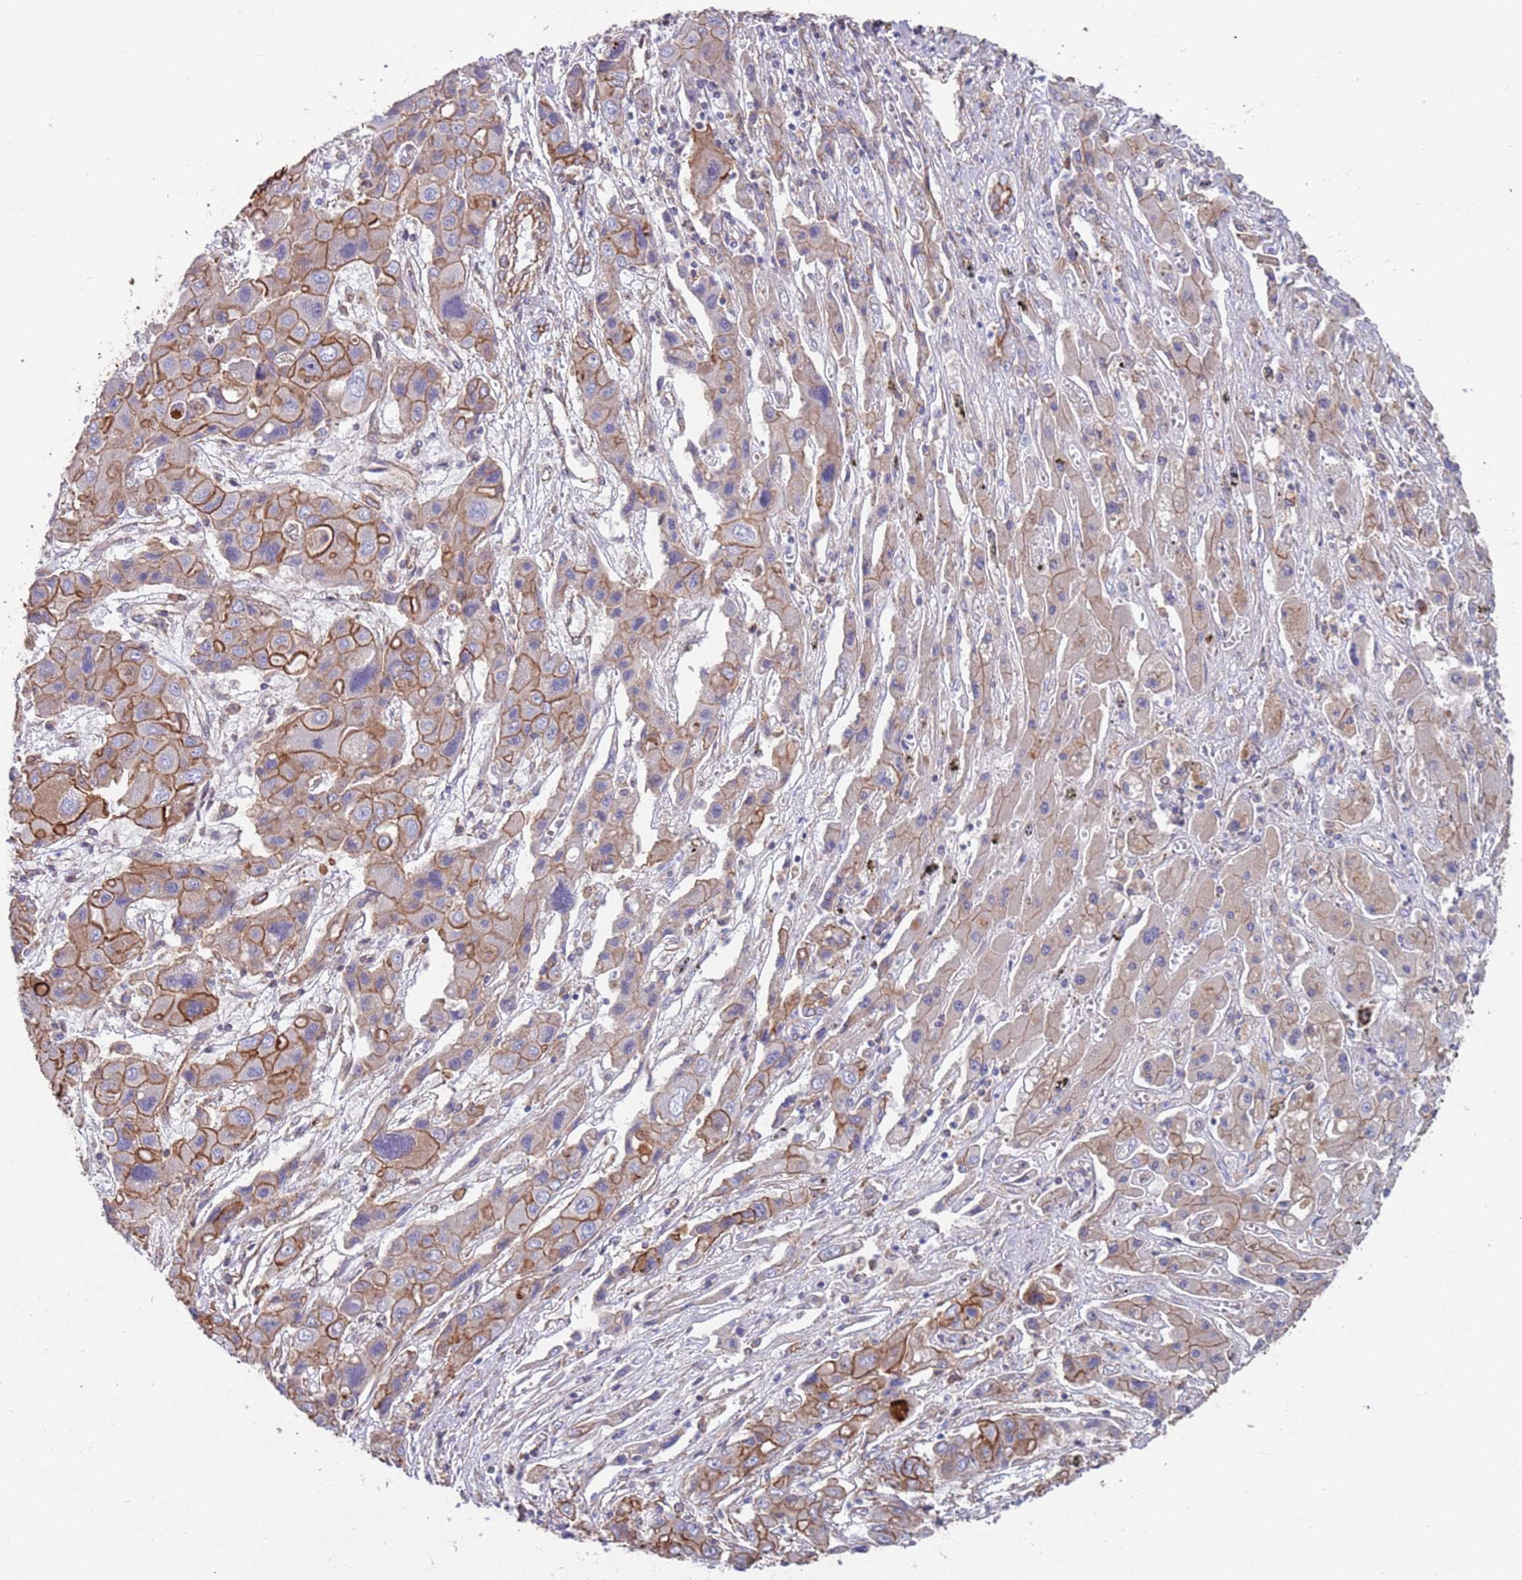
{"staining": {"intensity": "moderate", "quantity": "25%-75%", "location": "cytoplasmic/membranous"}, "tissue": "liver cancer", "cell_type": "Tumor cells", "image_type": "cancer", "snomed": [{"axis": "morphology", "description": "Cholangiocarcinoma"}, {"axis": "topography", "description": "Liver"}], "caption": "A histopathology image of human cholangiocarcinoma (liver) stained for a protein reveals moderate cytoplasmic/membranous brown staining in tumor cells.", "gene": "JAKMIP2", "patient": {"sex": "male", "age": 67}}